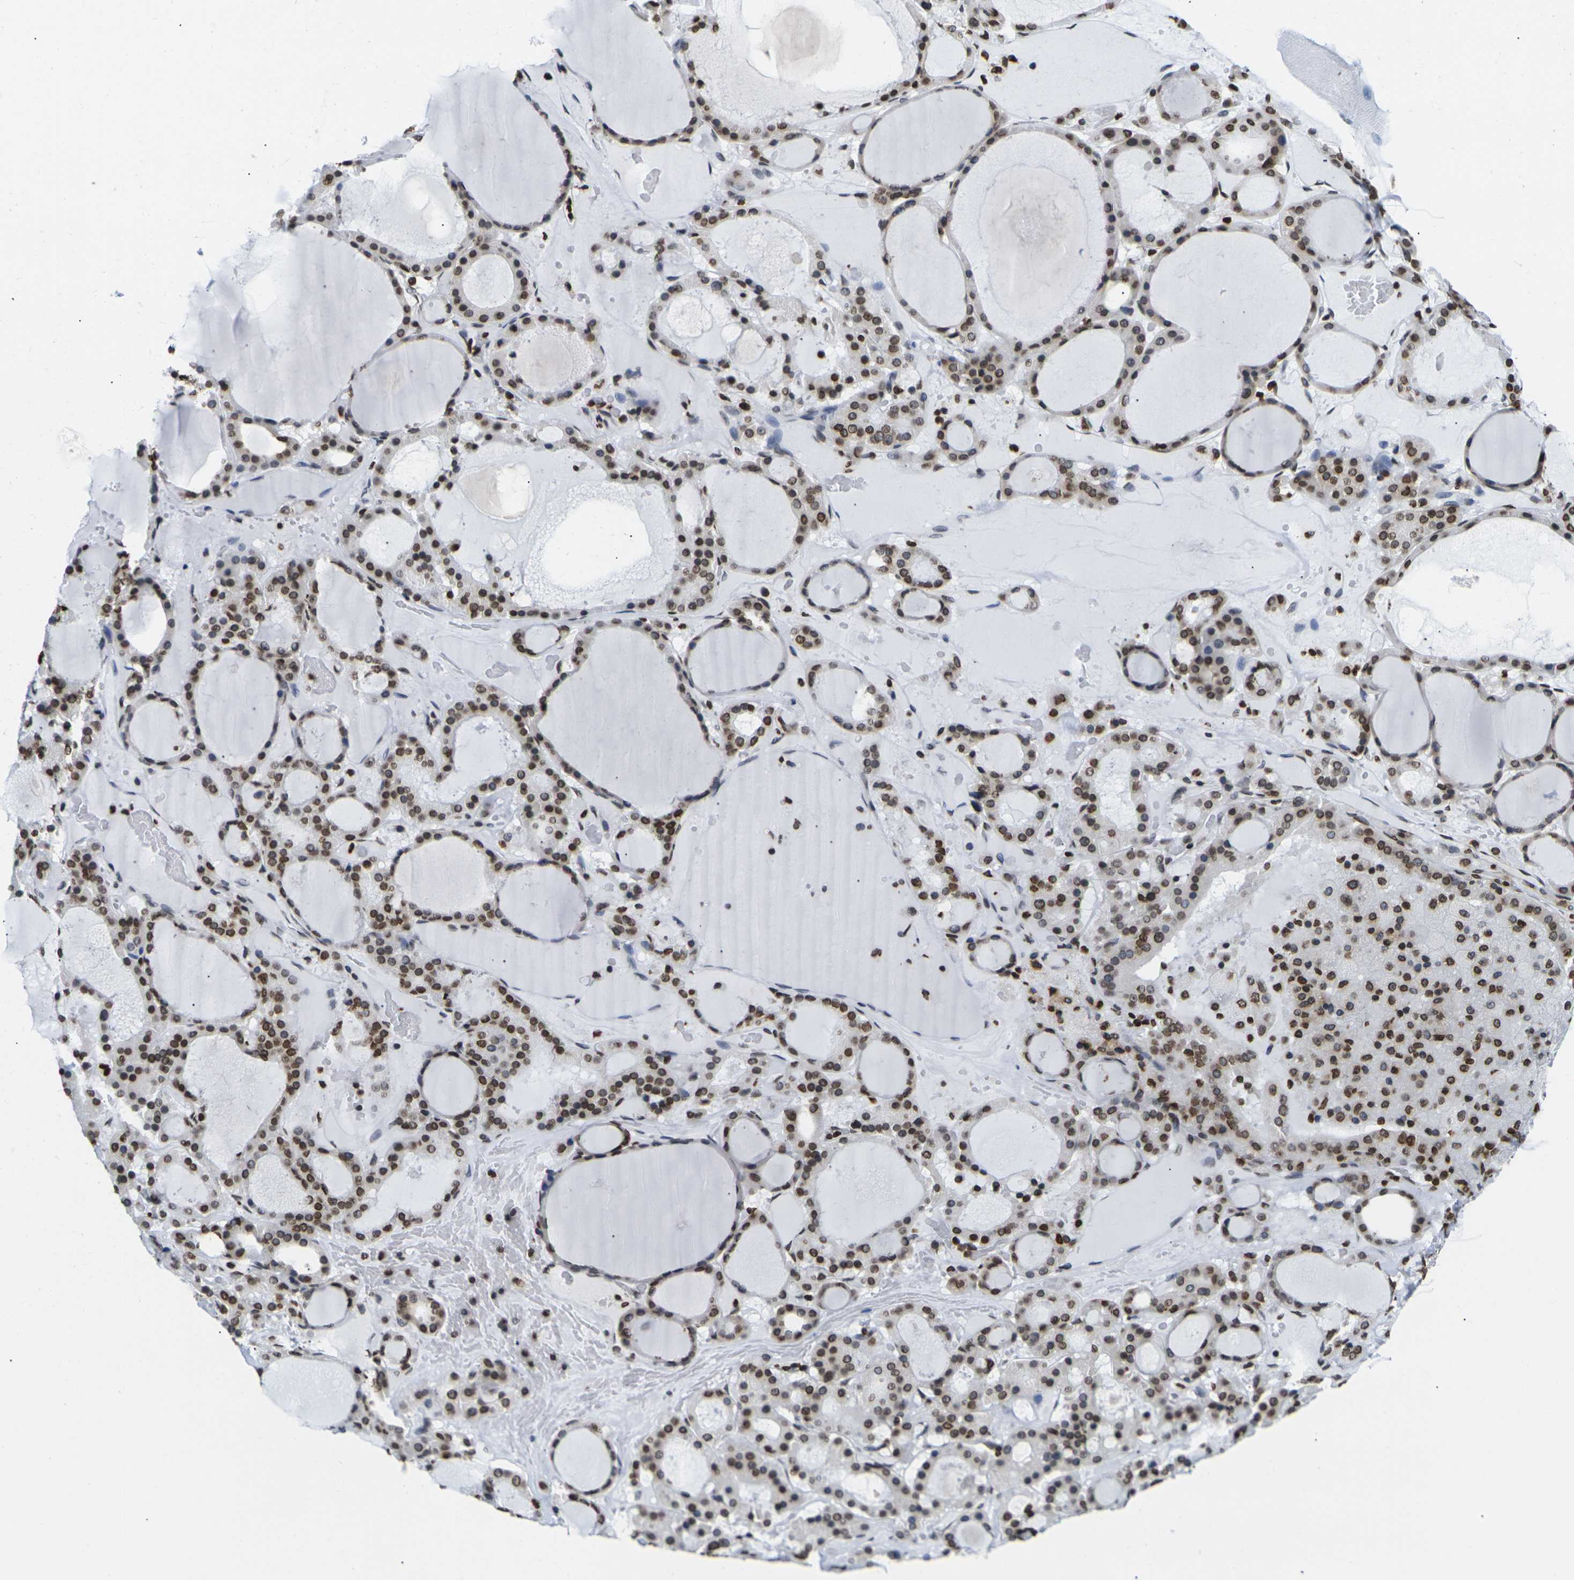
{"staining": {"intensity": "strong", "quantity": ">75%", "location": "nuclear"}, "tissue": "thyroid gland", "cell_type": "Glandular cells", "image_type": "normal", "snomed": [{"axis": "morphology", "description": "Normal tissue, NOS"}, {"axis": "morphology", "description": "Carcinoma, NOS"}, {"axis": "topography", "description": "Thyroid gland"}], "caption": "Immunohistochemical staining of benign thyroid gland exhibits high levels of strong nuclear staining in about >75% of glandular cells.", "gene": "H2AC21", "patient": {"sex": "female", "age": 86}}